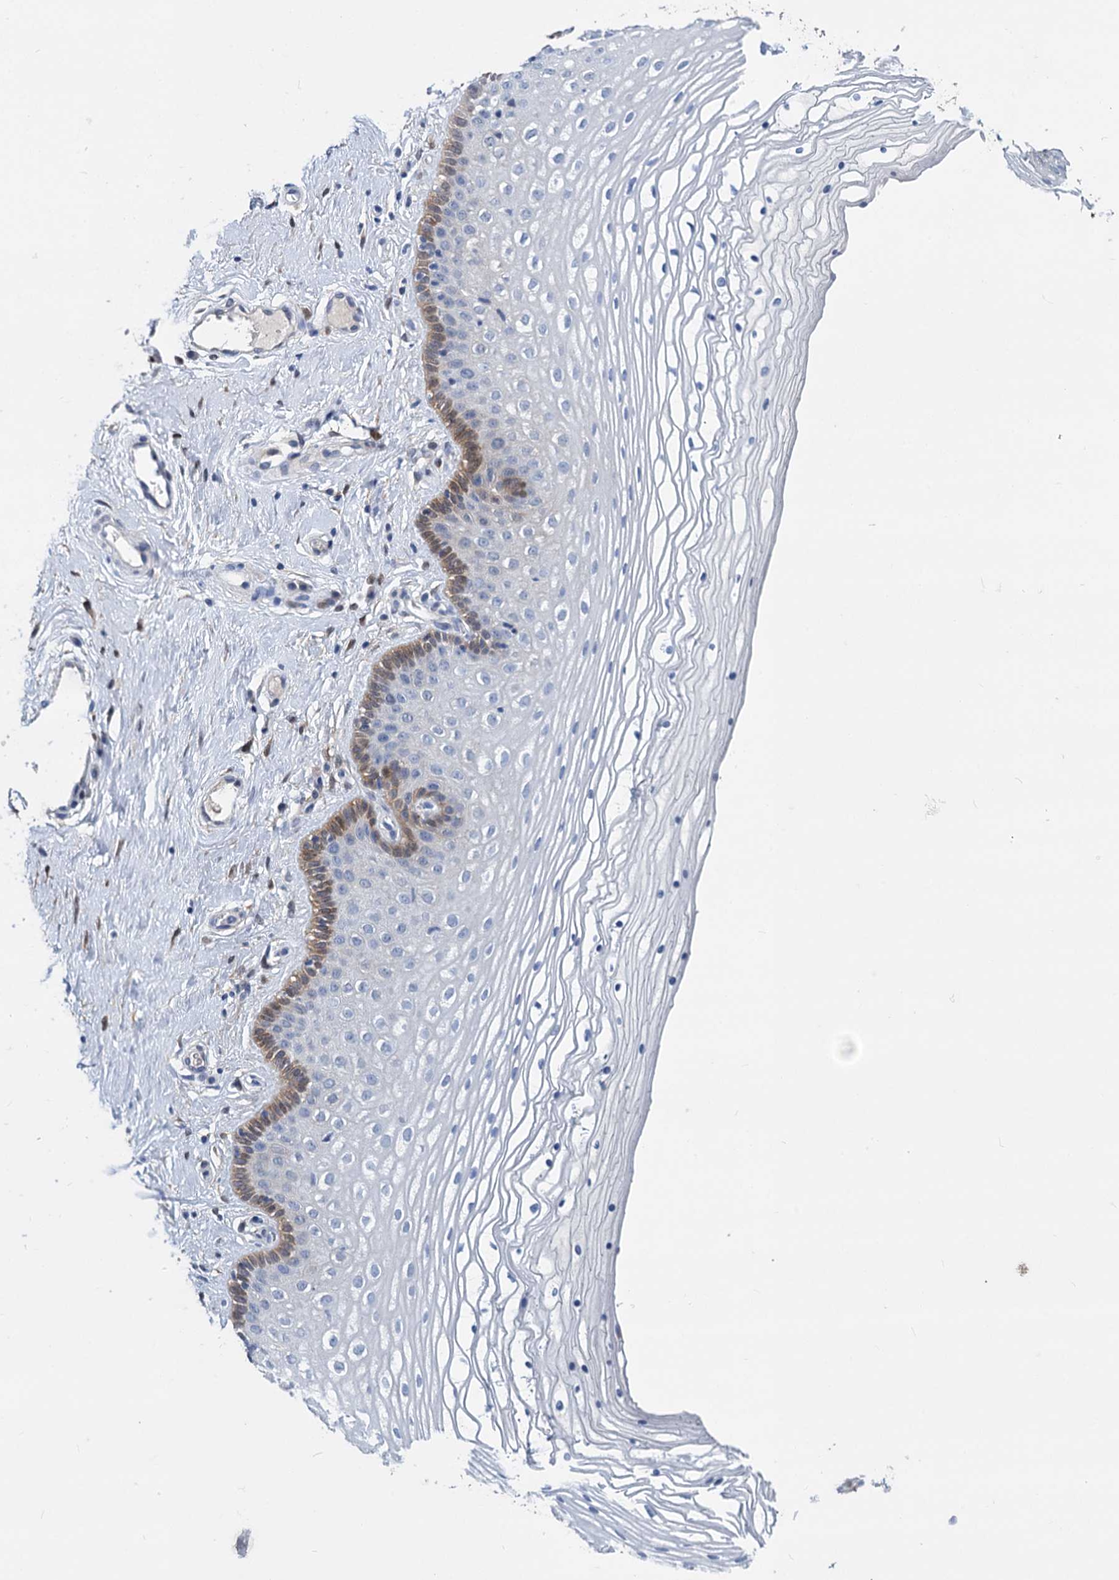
{"staining": {"intensity": "moderate", "quantity": "25%-75%", "location": "cytoplasmic/membranous"}, "tissue": "vagina", "cell_type": "Squamous epithelial cells", "image_type": "normal", "snomed": [{"axis": "morphology", "description": "Normal tissue, NOS"}, {"axis": "topography", "description": "Vagina"}], "caption": "Vagina stained for a protein exhibits moderate cytoplasmic/membranous positivity in squamous epithelial cells.", "gene": "GSTM3", "patient": {"sex": "female", "age": 46}}